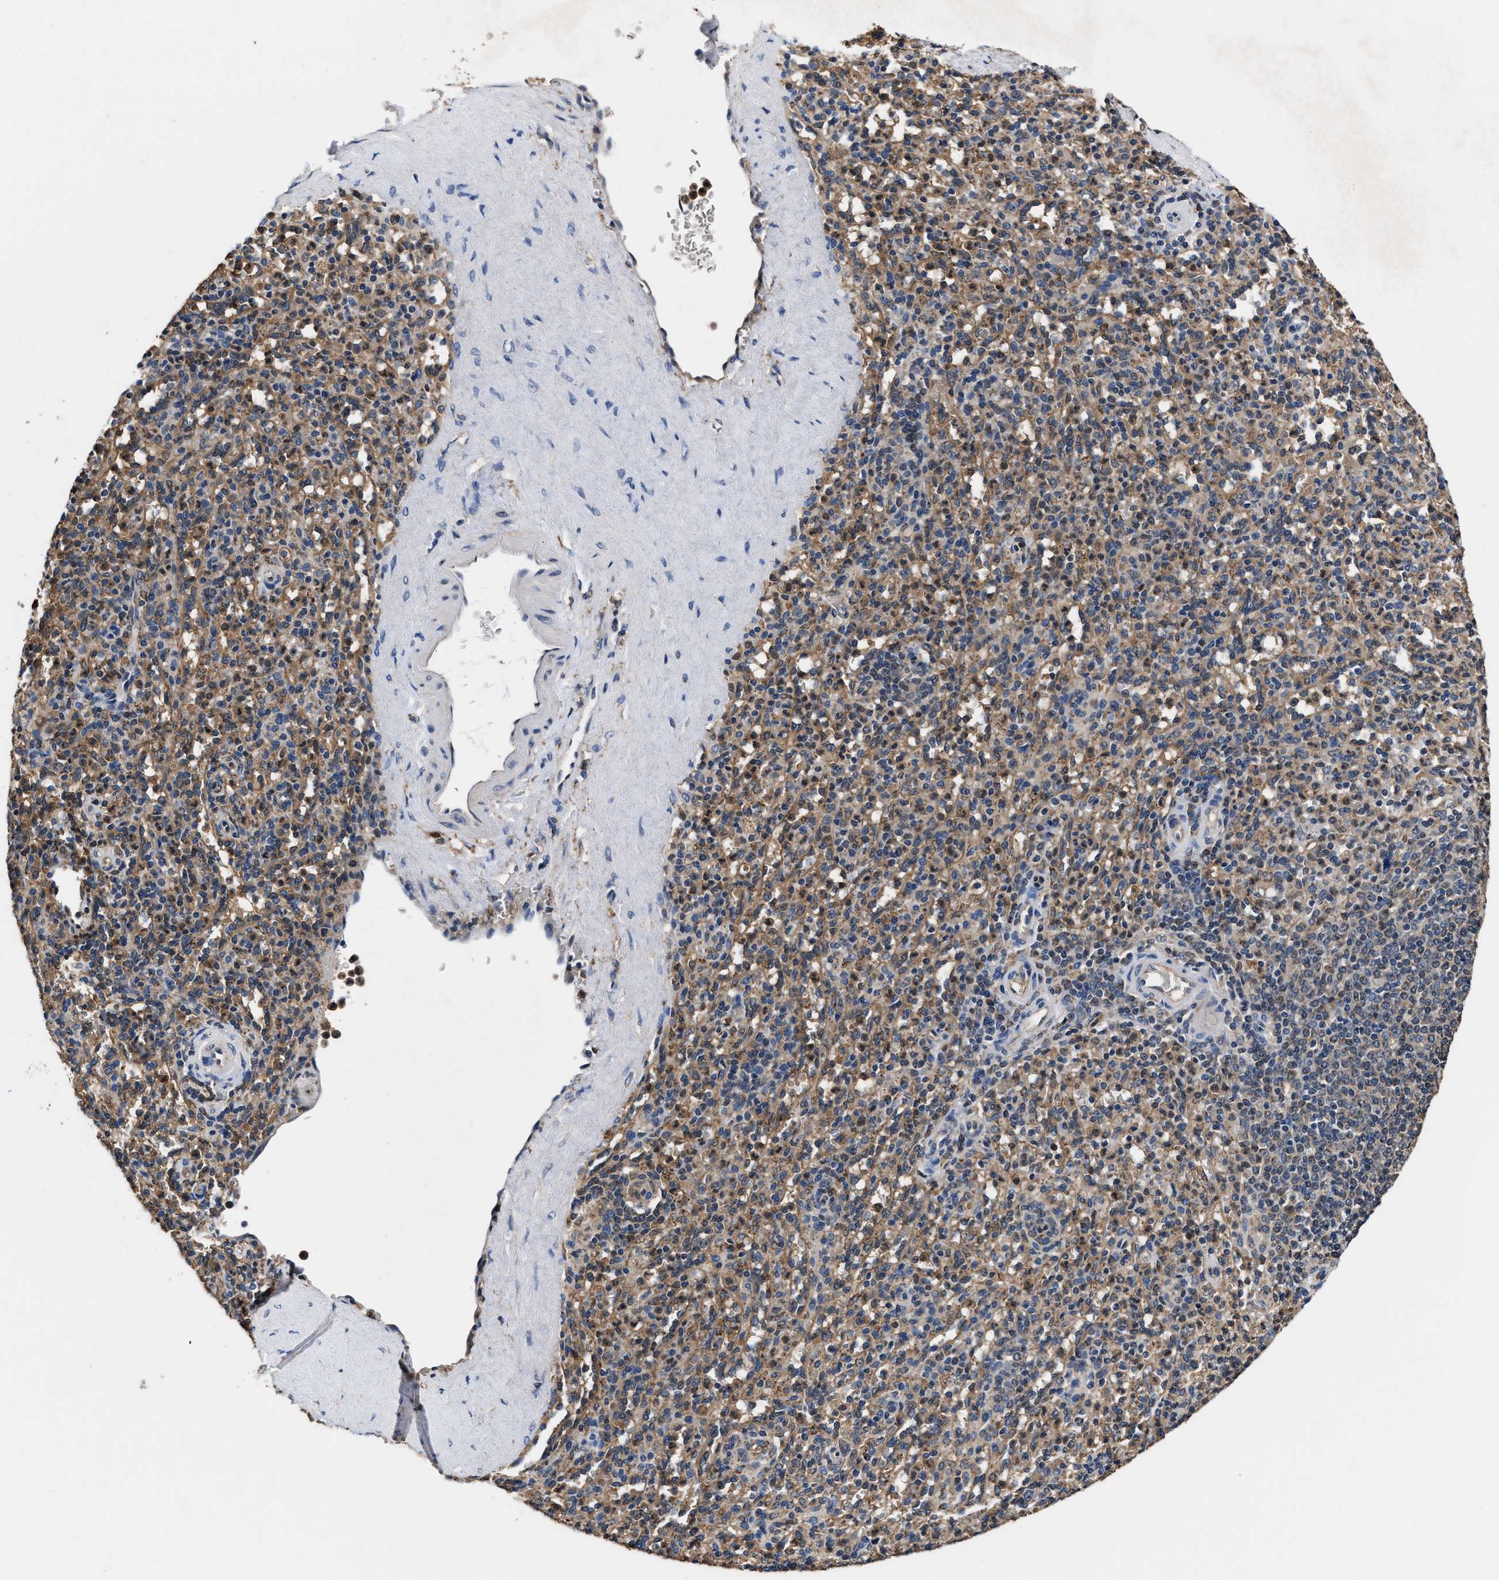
{"staining": {"intensity": "weak", "quantity": ">75%", "location": "cytoplasmic/membranous"}, "tissue": "spleen", "cell_type": "Cells in red pulp", "image_type": "normal", "snomed": [{"axis": "morphology", "description": "Normal tissue, NOS"}, {"axis": "topography", "description": "Spleen"}], "caption": "Weak cytoplasmic/membranous protein staining is identified in approximately >75% of cells in red pulp in spleen.", "gene": "ACLY", "patient": {"sex": "male", "age": 36}}